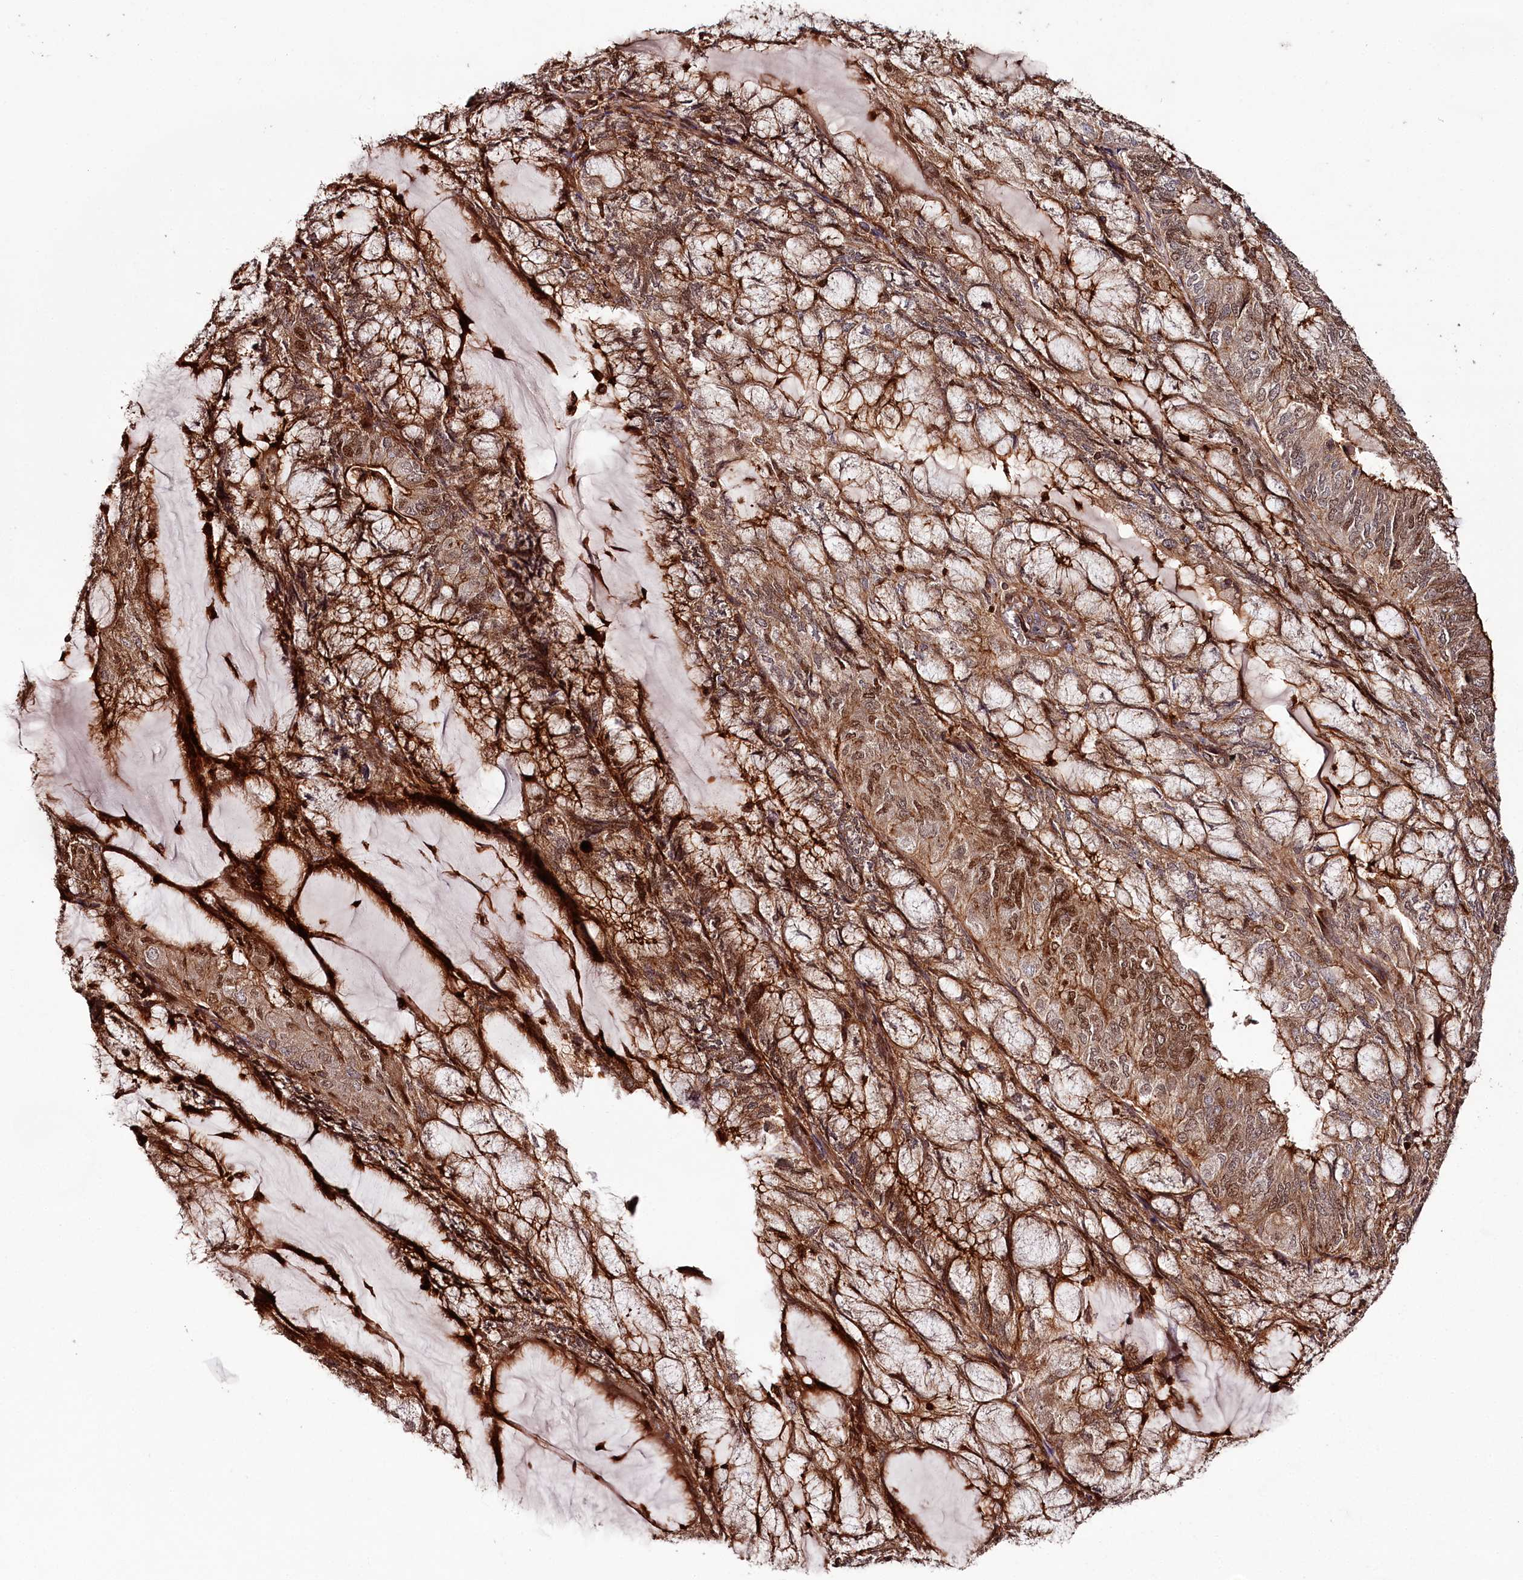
{"staining": {"intensity": "strong", "quantity": ">75%", "location": "cytoplasmic/membranous,nuclear"}, "tissue": "endometrial cancer", "cell_type": "Tumor cells", "image_type": "cancer", "snomed": [{"axis": "morphology", "description": "Adenocarcinoma, NOS"}, {"axis": "topography", "description": "Endometrium"}], "caption": "Immunohistochemistry histopathology image of neoplastic tissue: human adenocarcinoma (endometrial) stained using immunohistochemistry (IHC) shows high levels of strong protein expression localized specifically in the cytoplasmic/membranous and nuclear of tumor cells, appearing as a cytoplasmic/membranous and nuclear brown color.", "gene": "KIF14", "patient": {"sex": "female", "age": 81}}